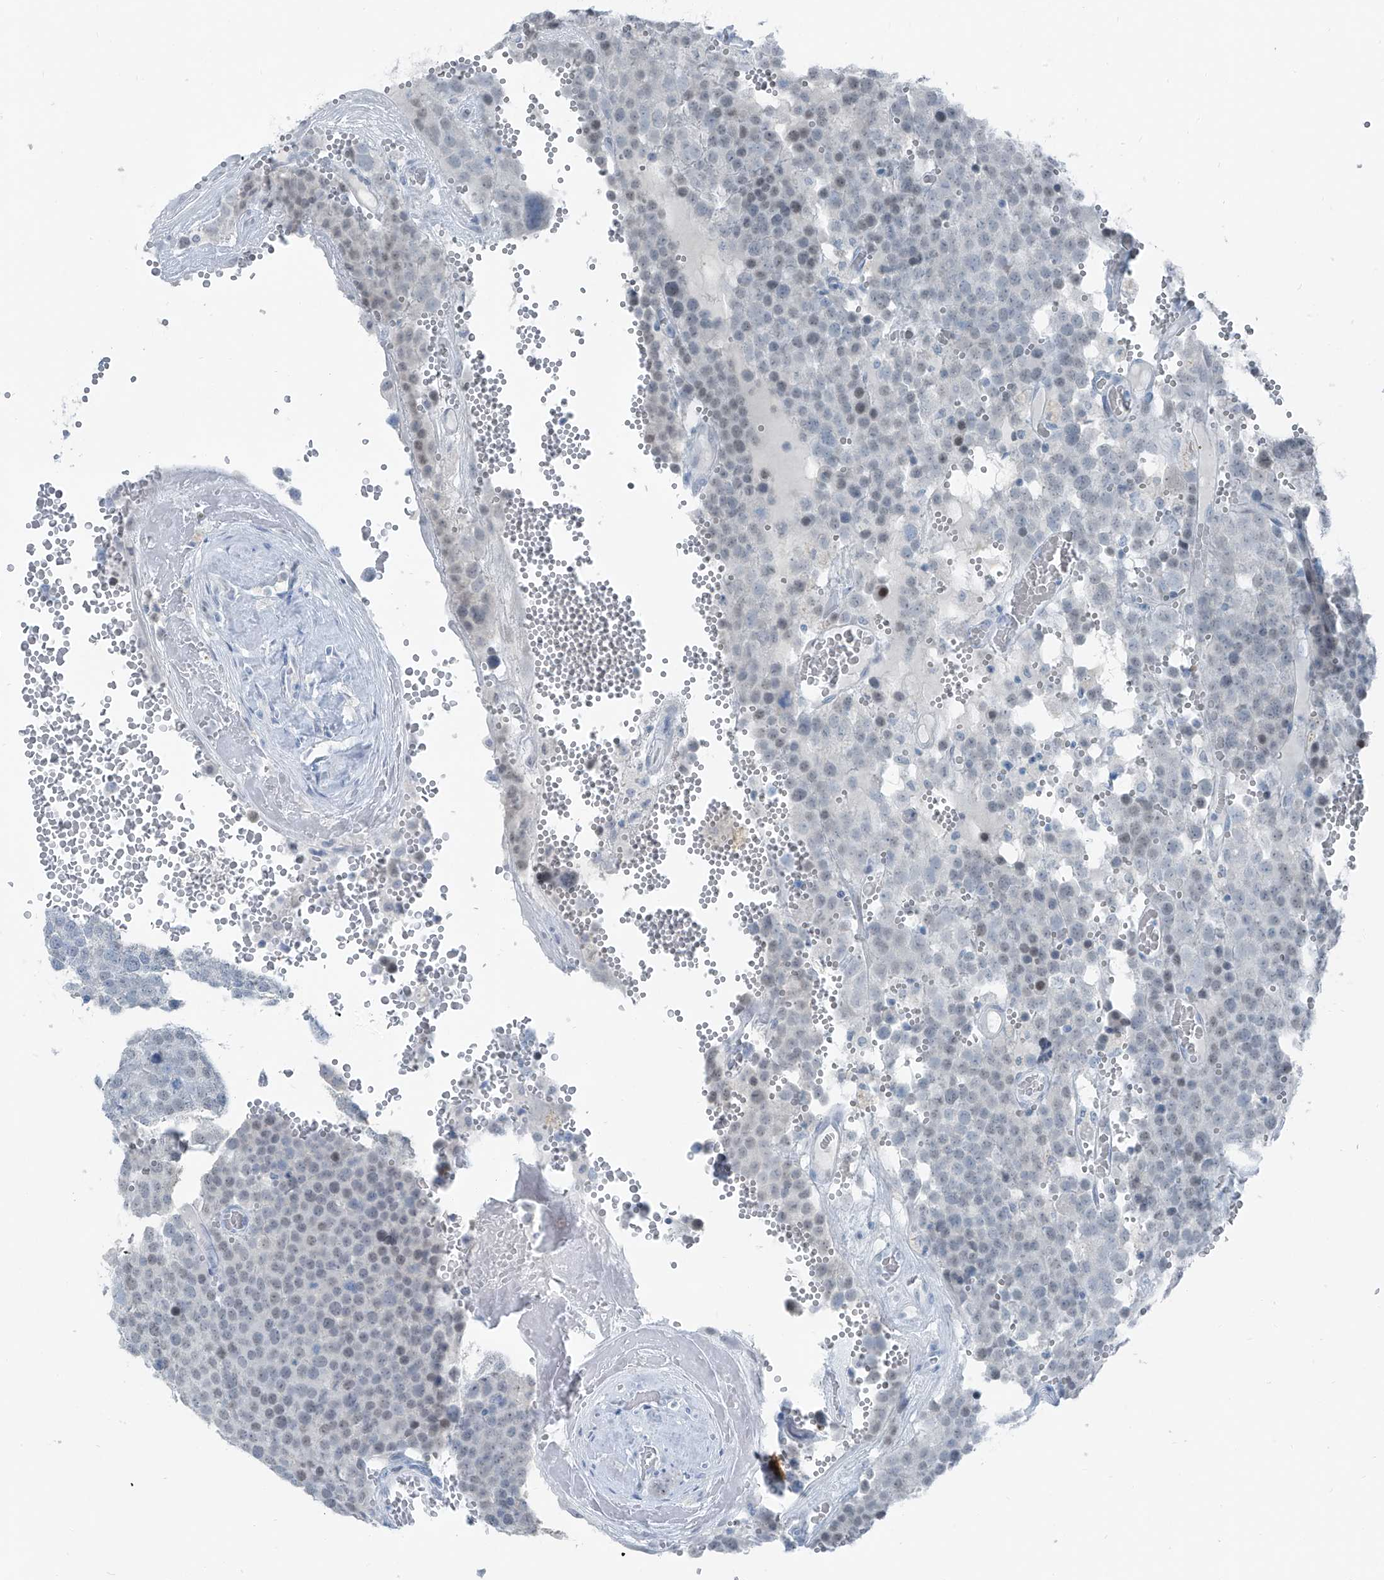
{"staining": {"intensity": "weak", "quantity": "<25%", "location": "nuclear"}, "tissue": "testis cancer", "cell_type": "Tumor cells", "image_type": "cancer", "snomed": [{"axis": "morphology", "description": "Seminoma, NOS"}, {"axis": "topography", "description": "Testis"}], "caption": "Immunohistochemistry photomicrograph of neoplastic tissue: testis cancer (seminoma) stained with DAB demonstrates no significant protein expression in tumor cells.", "gene": "RGN", "patient": {"sex": "male", "age": 71}}